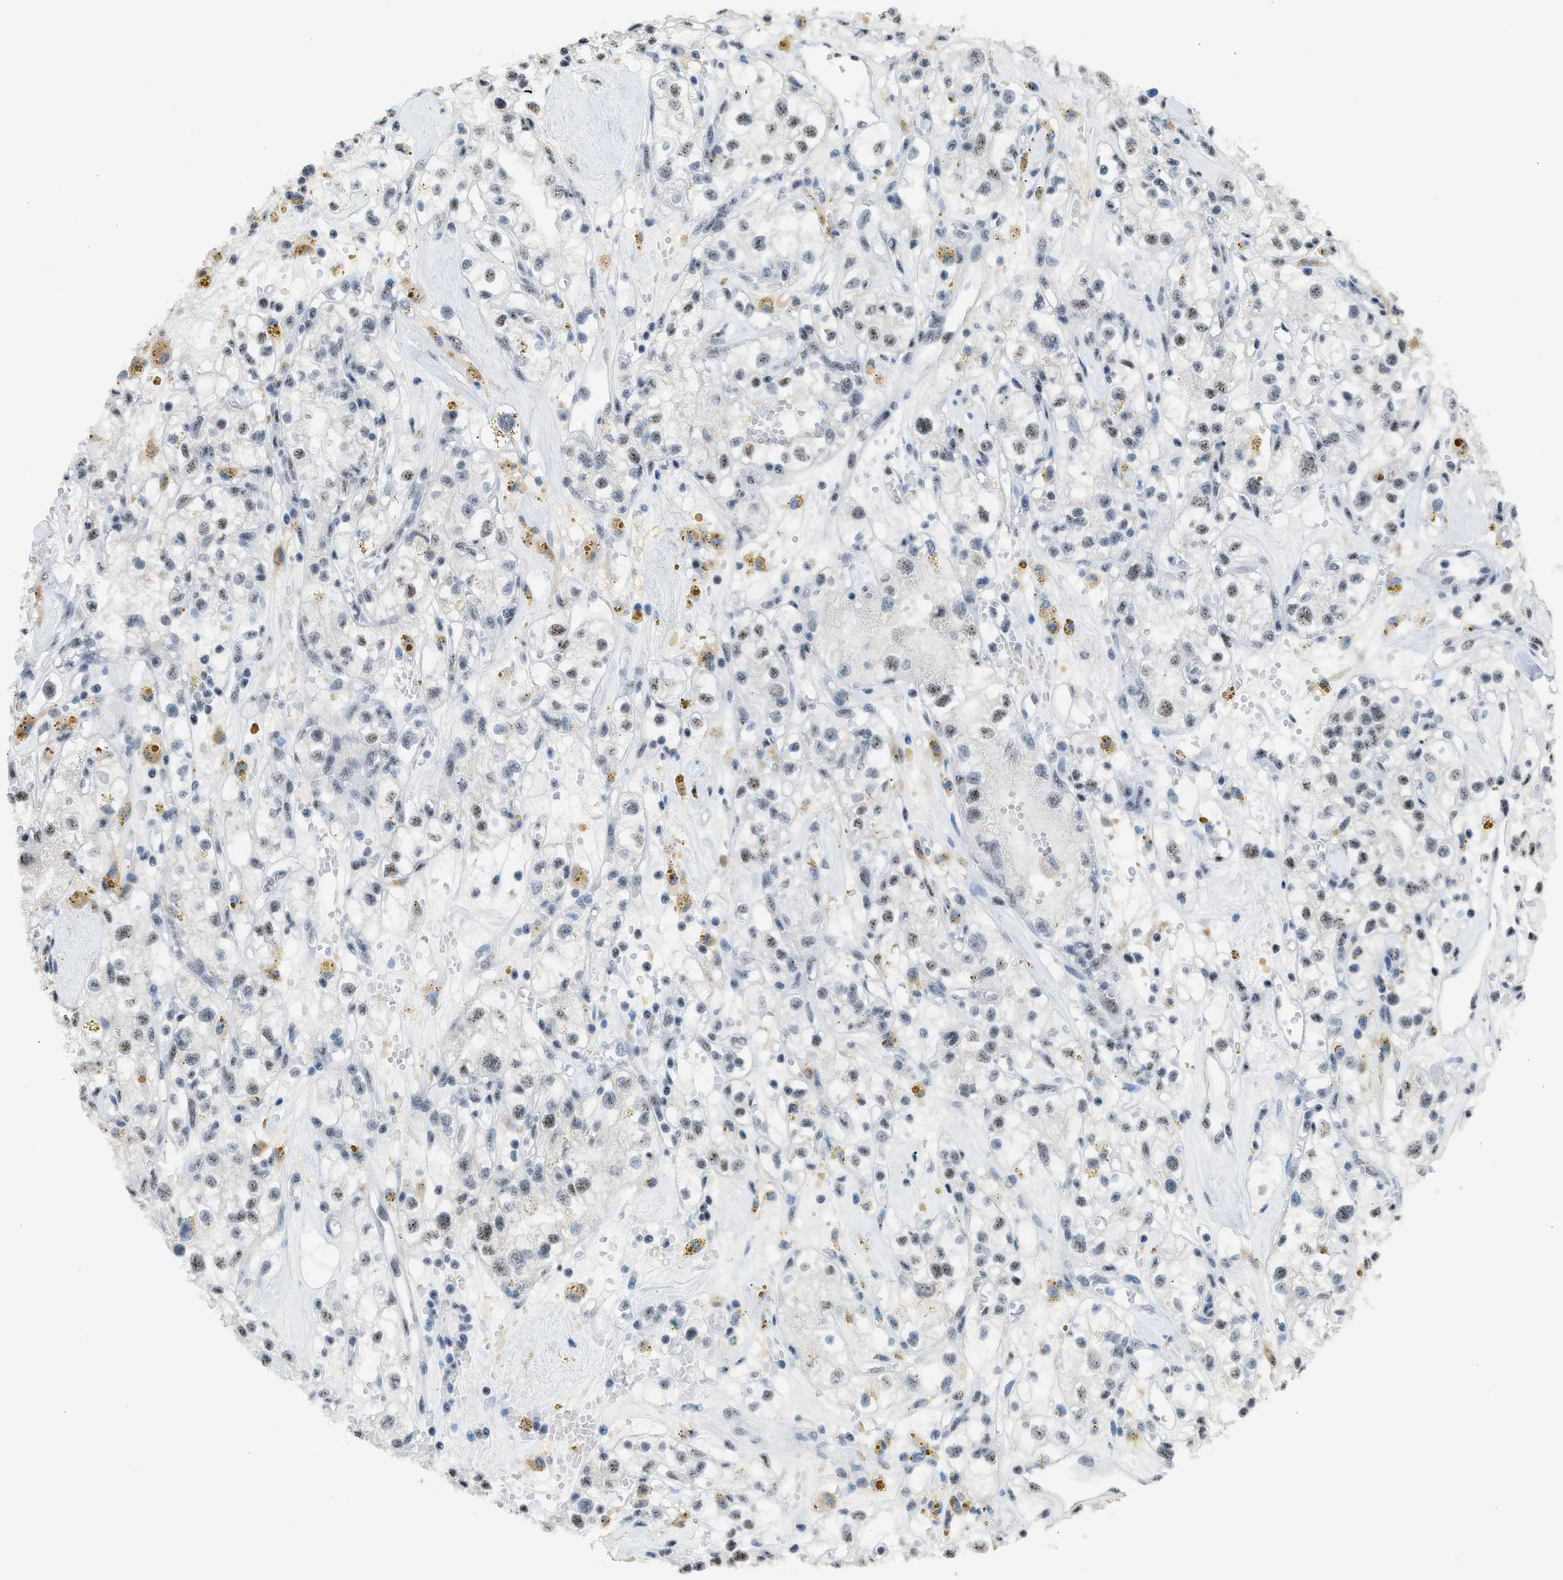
{"staining": {"intensity": "weak", "quantity": ">75%", "location": "nuclear"}, "tissue": "renal cancer", "cell_type": "Tumor cells", "image_type": "cancer", "snomed": [{"axis": "morphology", "description": "Adenocarcinoma, NOS"}, {"axis": "topography", "description": "Kidney"}], "caption": "Immunohistochemistry (DAB (3,3'-diaminobenzidine)) staining of renal adenocarcinoma shows weak nuclear protein staining in about >75% of tumor cells. The protein is shown in brown color, while the nuclei are stained blue.", "gene": "CENPP", "patient": {"sex": "male", "age": 56}}